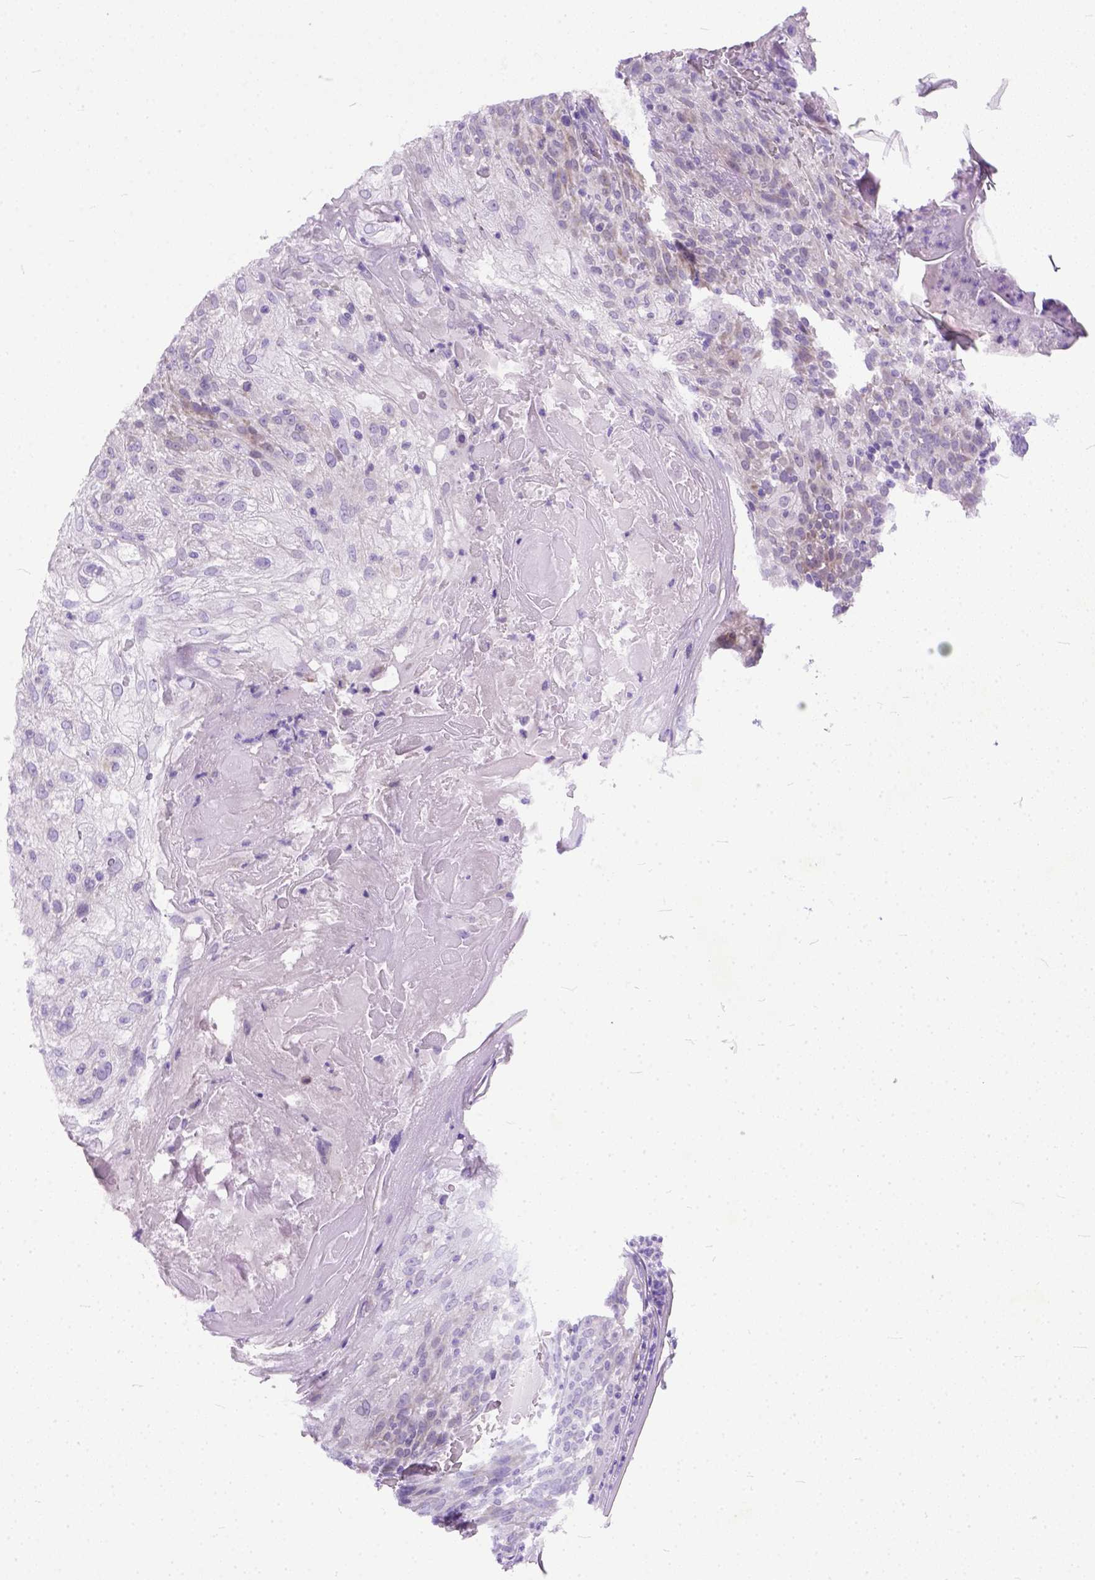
{"staining": {"intensity": "negative", "quantity": "none", "location": "none"}, "tissue": "skin cancer", "cell_type": "Tumor cells", "image_type": "cancer", "snomed": [{"axis": "morphology", "description": "Normal tissue, NOS"}, {"axis": "morphology", "description": "Squamous cell carcinoma, NOS"}, {"axis": "topography", "description": "Skin"}], "caption": "A high-resolution image shows immunohistochemistry staining of skin cancer (squamous cell carcinoma), which shows no significant staining in tumor cells. (DAB (3,3'-diaminobenzidine) immunohistochemistry (IHC), high magnification).", "gene": "PLK5", "patient": {"sex": "female", "age": 83}}